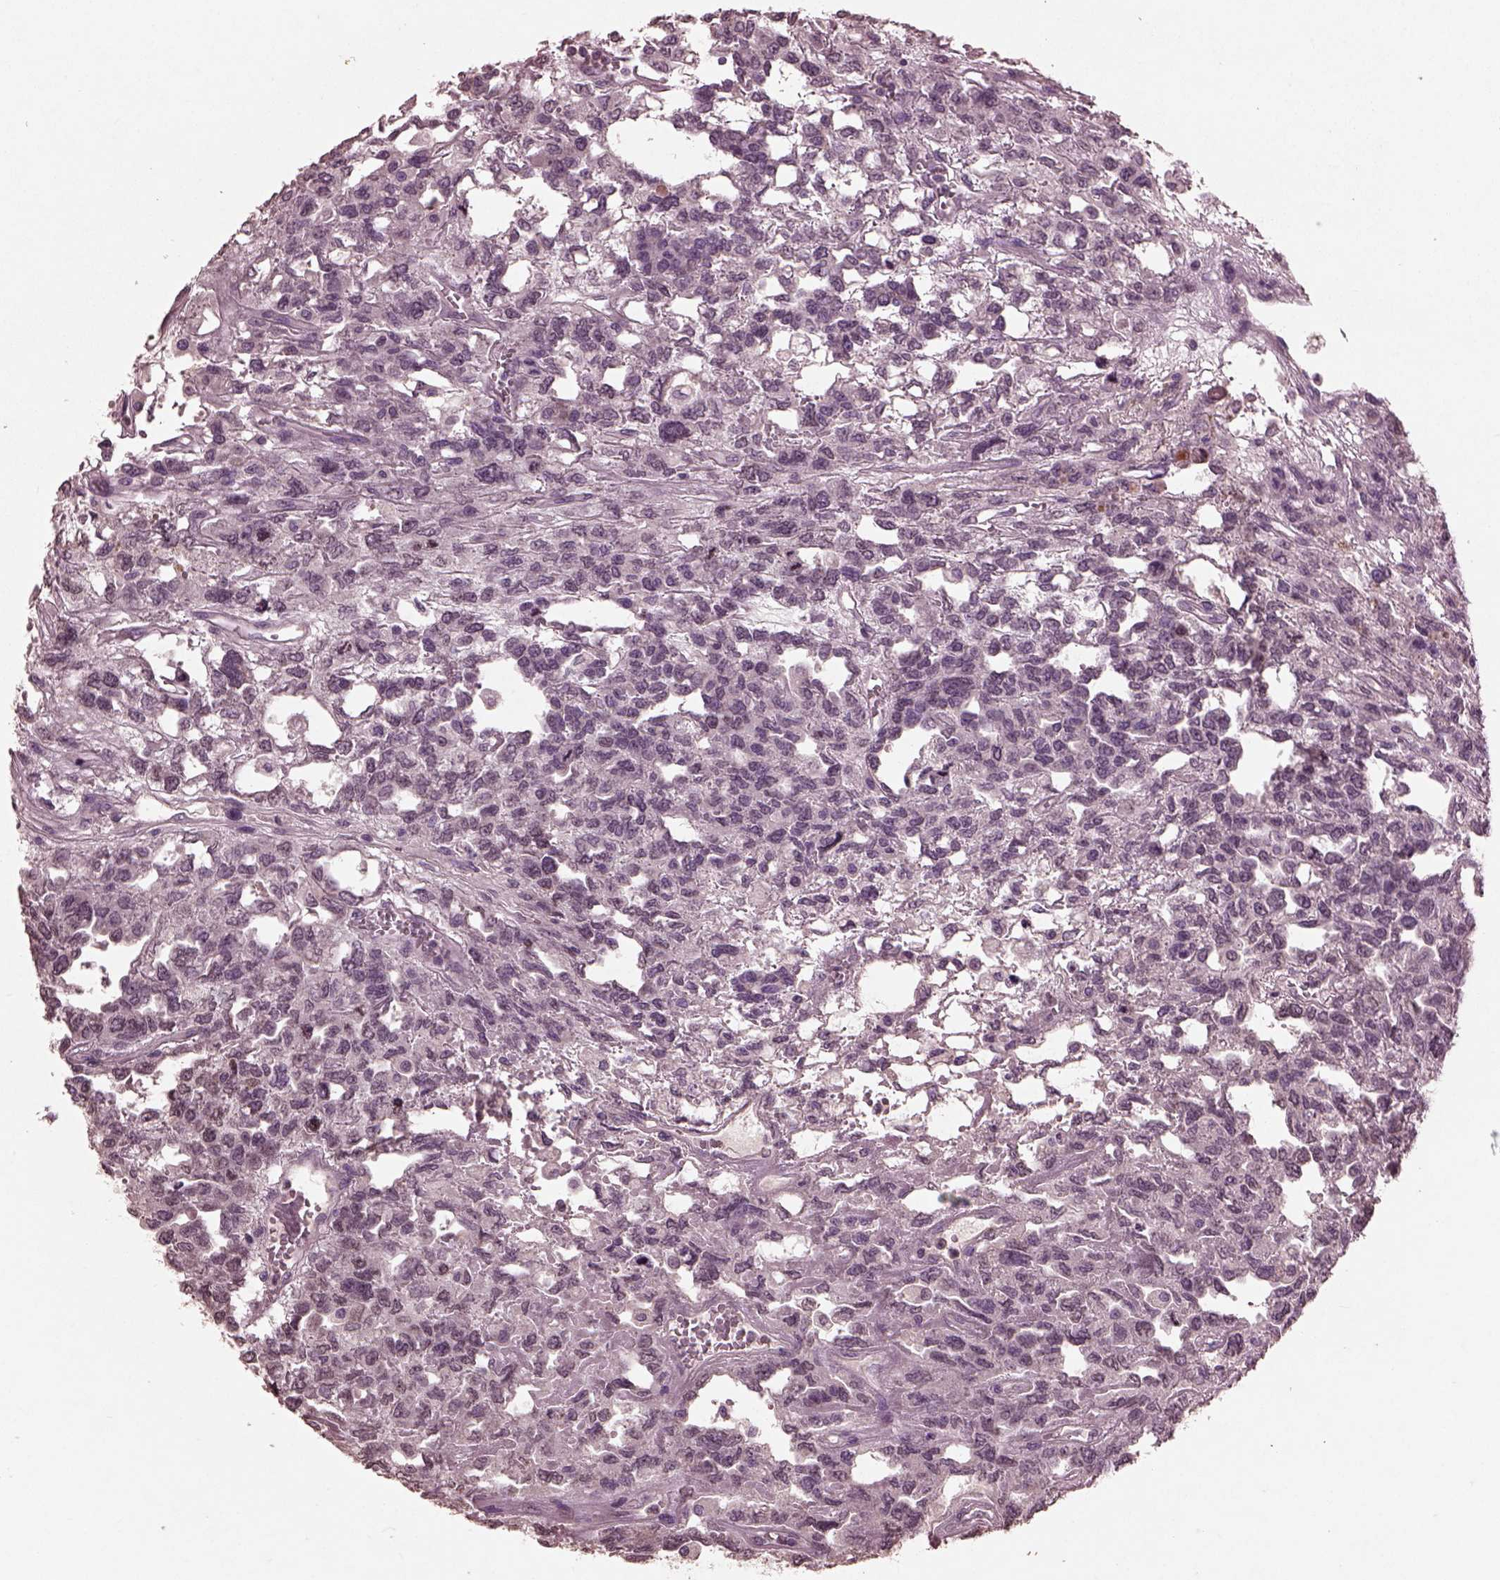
{"staining": {"intensity": "negative", "quantity": "none", "location": "none"}, "tissue": "testis cancer", "cell_type": "Tumor cells", "image_type": "cancer", "snomed": [{"axis": "morphology", "description": "Seminoma, NOS"}, {"axis": "topography", "description": "Testis"}], "caption": "This is an immunohistochemistry (IHC) micrograph of human testis cancer (seminoma). There is no positivity in tumor cells.", "gene": "IL18RAP", "patient": {"sex": "male", "age": 52}}